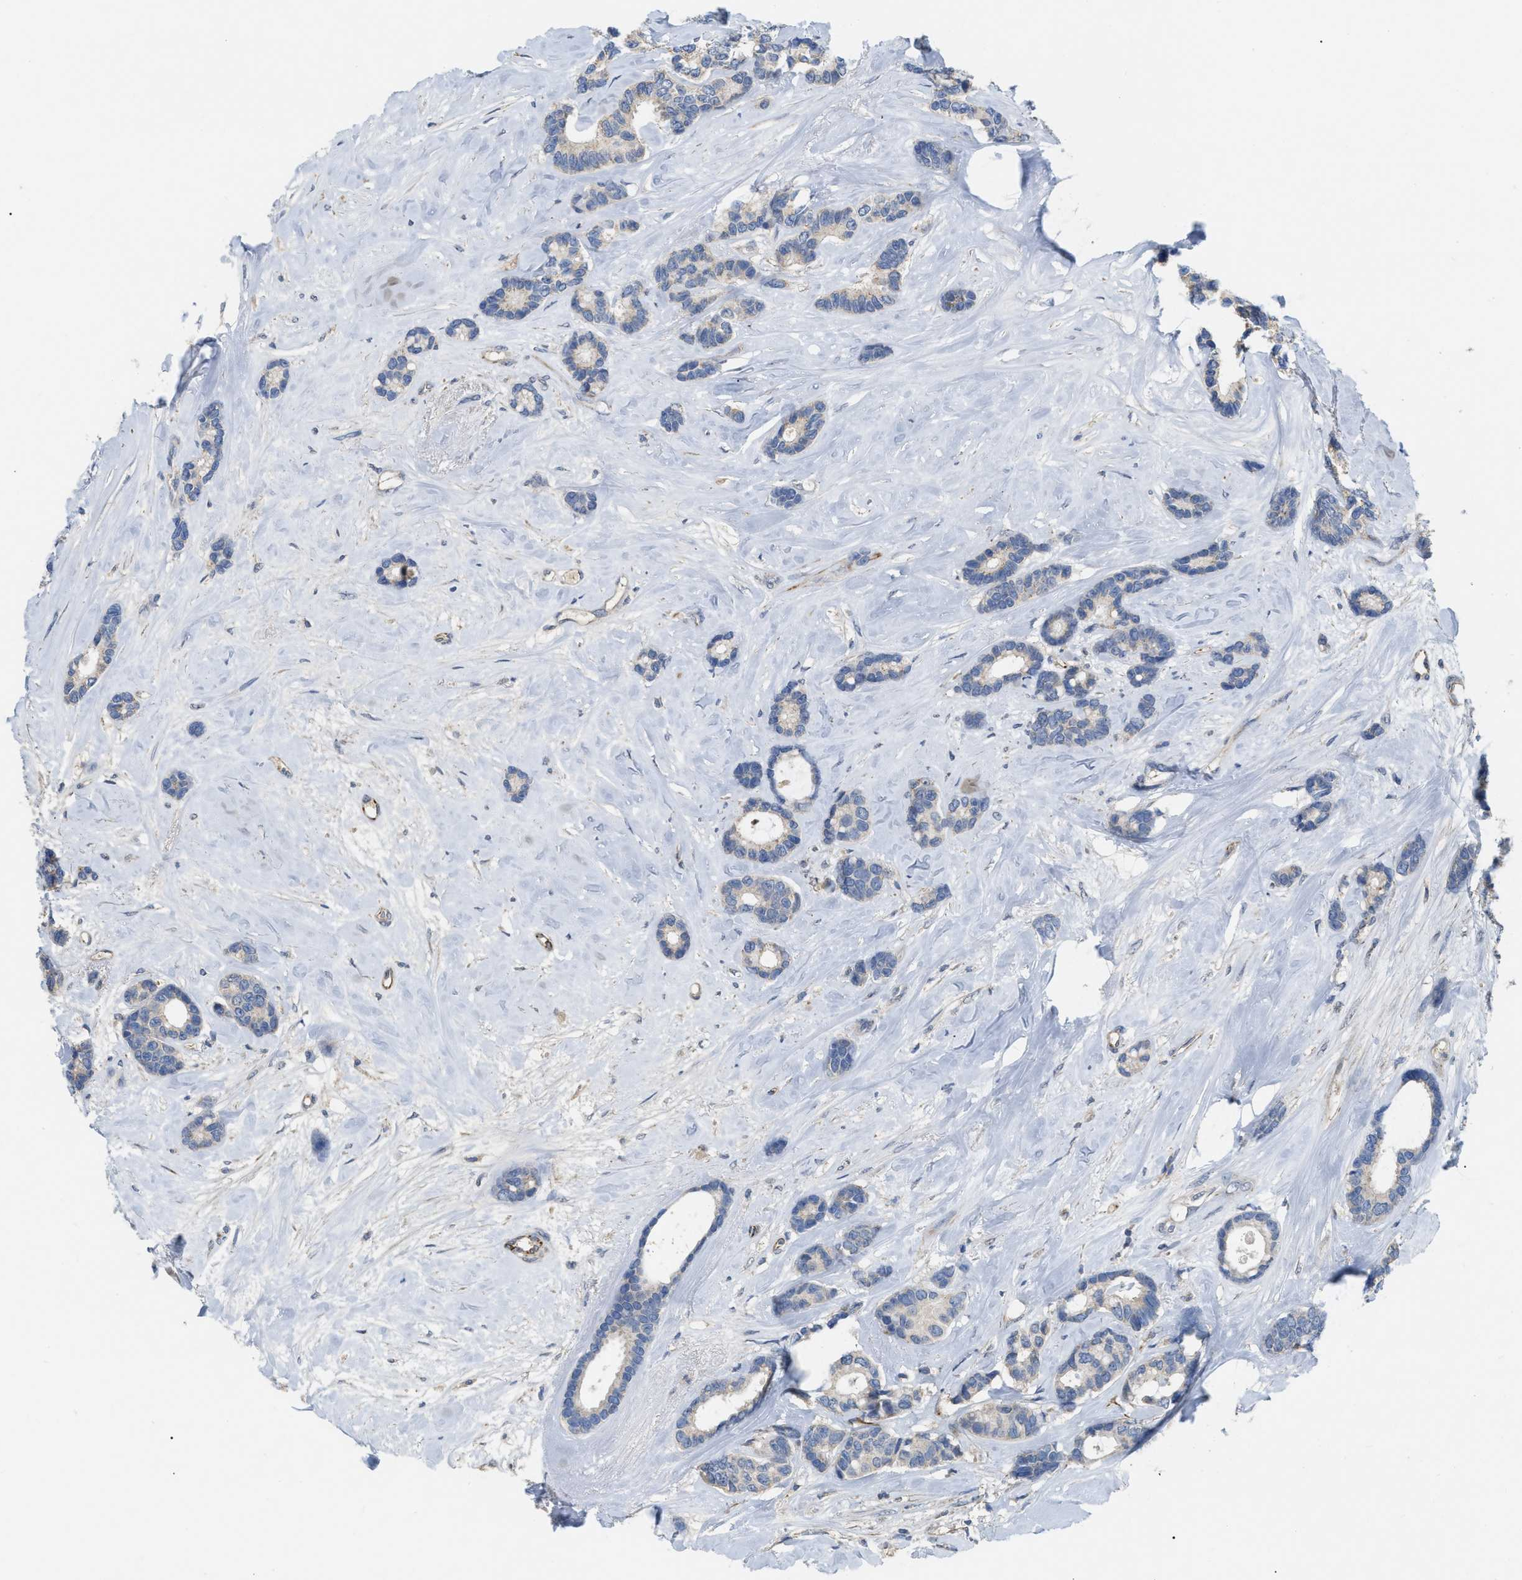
{"staining": {"intensity": "negative", "quantity": "none", "location": "none"}, "tissue": "breast cancer", "cell_type": "Tumor cells", "image_type": "cancer", "snomed": [{"axis": "morphology", "description": "Duct carcinoma"}, {"axis": "topography", "description": "Breast"}], "caption": "An IHC photomicrograph of breast cancer (invasive ductal carcinoma) is shown. There is no staining in tumor cells of breast cancer (invasive ductal carcinoma).", "gene": "DHX58", "patient": {"sex": "female", "age": 87}}